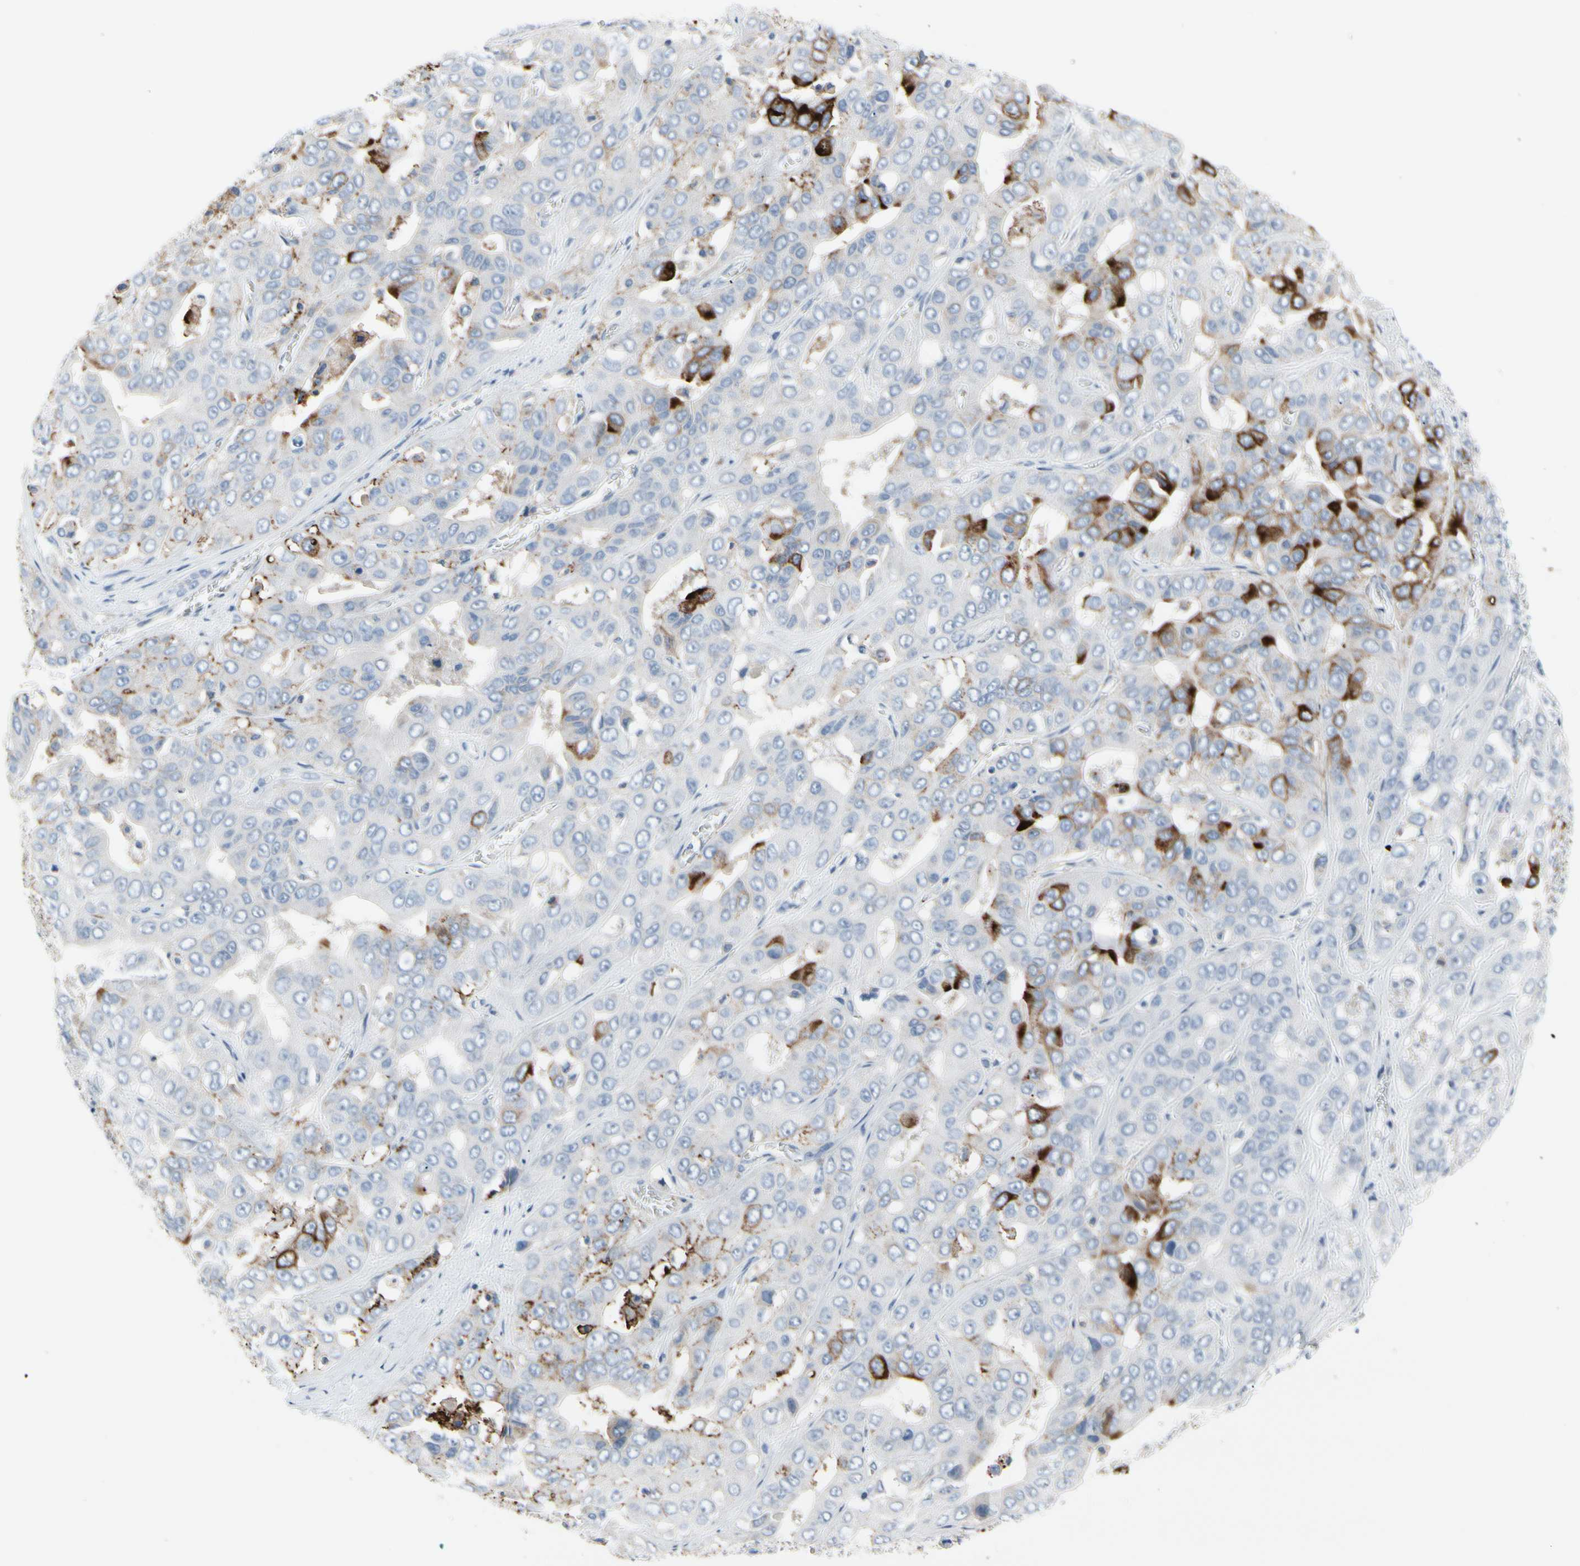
{"staining": {"intensity": "strong", "quantity": "<25%", "location": "cytoplasmic/membranous"}, "tissue": "liver cancer", "cell_type": "Tumor cells", "image_type": "cancer", "snomed": [{"axis": "morphology", "description": "Cholangiocarcinoma"}, {"axis": "topography", "description": "Liver"}], "caption": "Liver cancer stained for a protein displays strong cytoplasmic/membranous positivity in tumor cells. The staining is performed using DAB (3,3'-diaminobenzidine) brown chromogen to label protein expression. The nuclei are counter-stained blue using hematoxylin.", "gene": "MUC5B", "patient": {"sex": "female", "age": 52}}